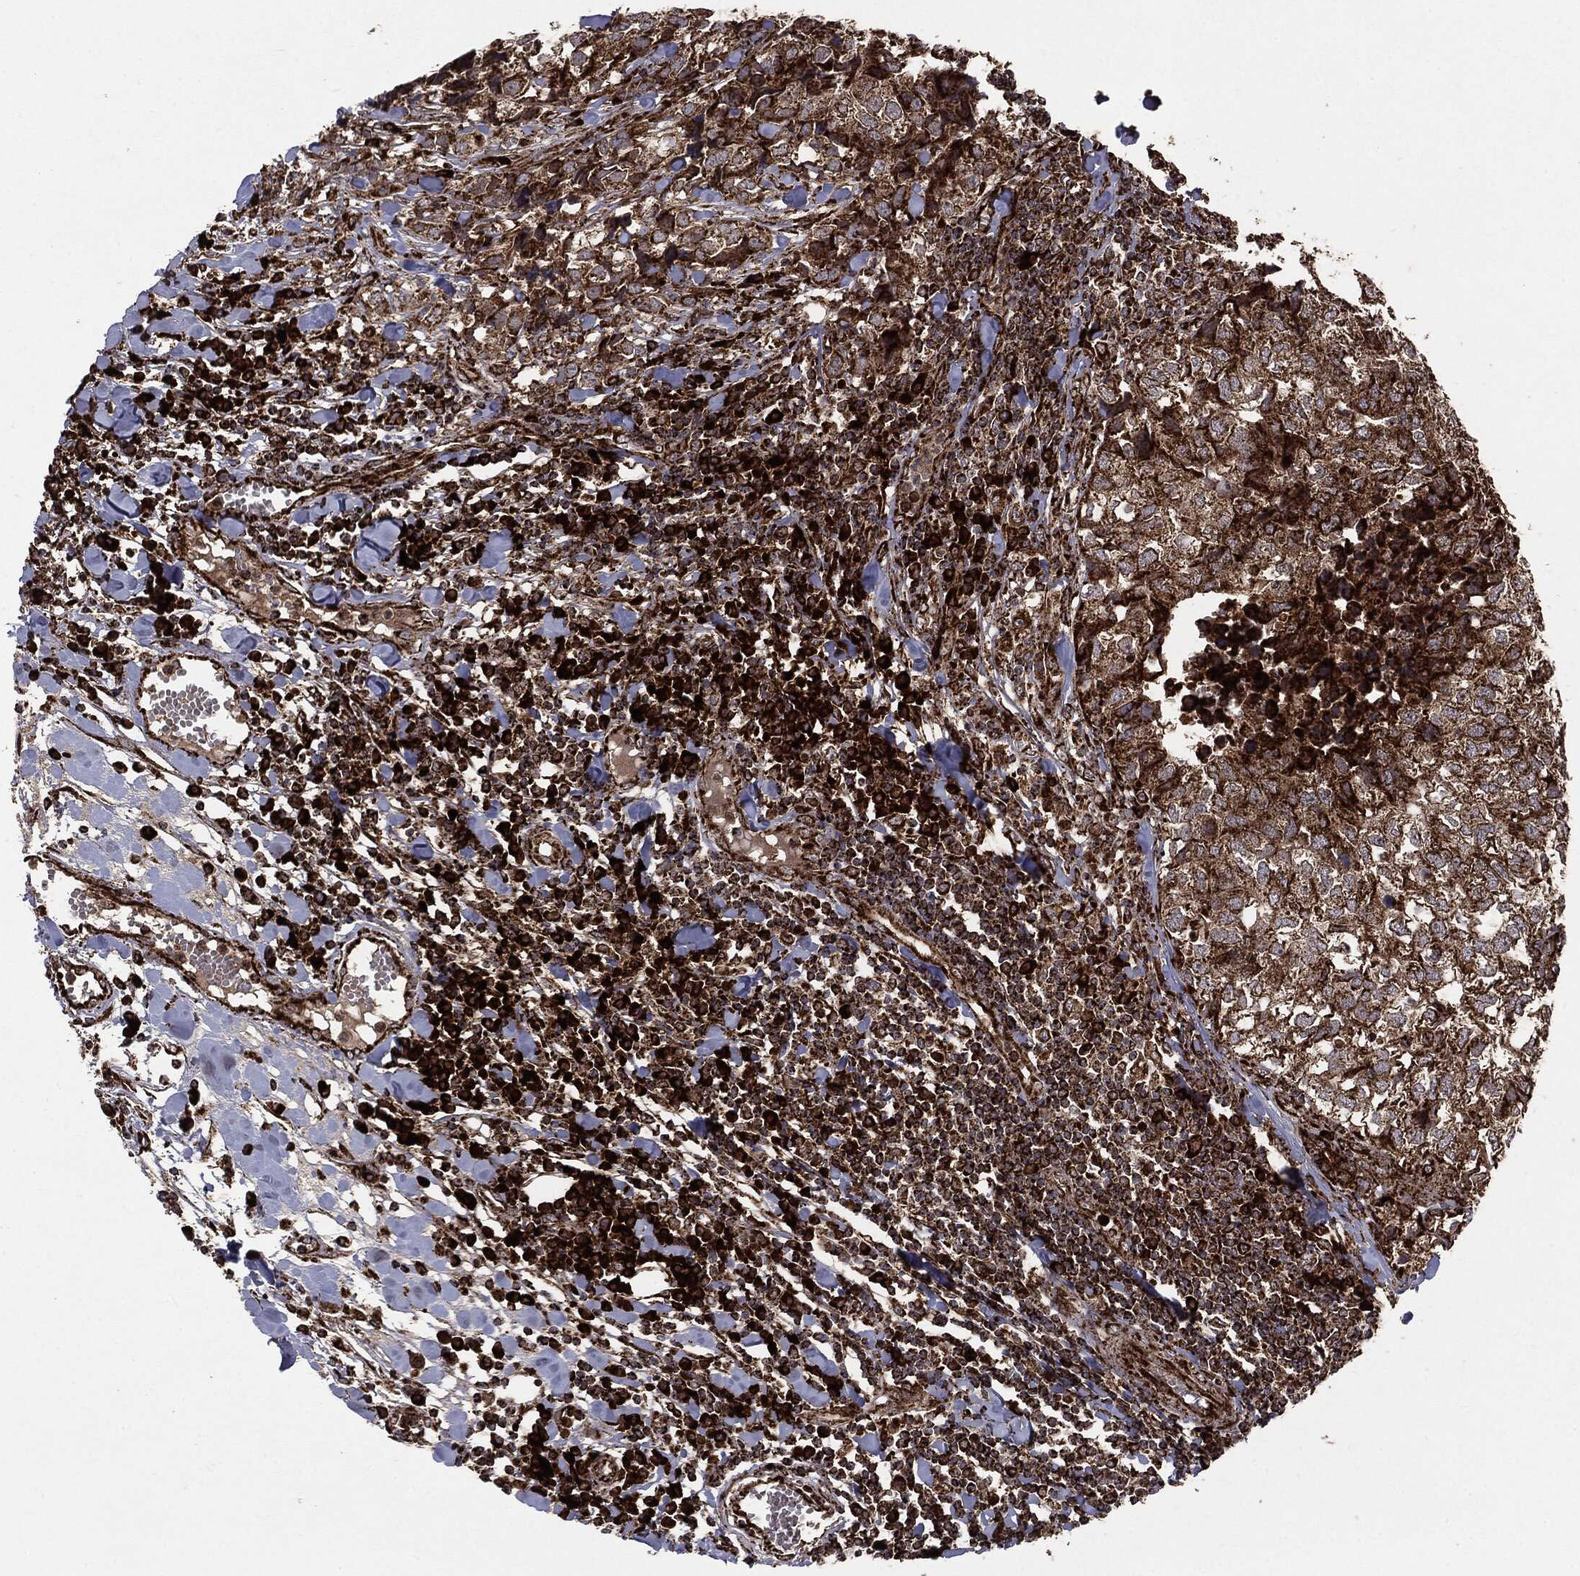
{"staining": {"intensity": "strong", "quantity": ">75%", "location": "cytoplasmic/membranous"}, "tissue": "breast cancer", "cell_type": "Tumor cells", "image_type": "cancer", "snomed": [{"axis": "morphology", "description": "Duct carcinoma"}, {"axis": "topography", "description": "Breast"}], "caption": "High-magnification brightfield microscopy of breast invasive ductal carcinoma stained with DAB (brown) and counterstained with hematoxylin (blue). tumor cells exhibit strong cytoplasmic/membranous staining is appreciated in about>75% of cells.", "gene": "MAP2K1", "patient": {"sex": "female", "age": 30}}